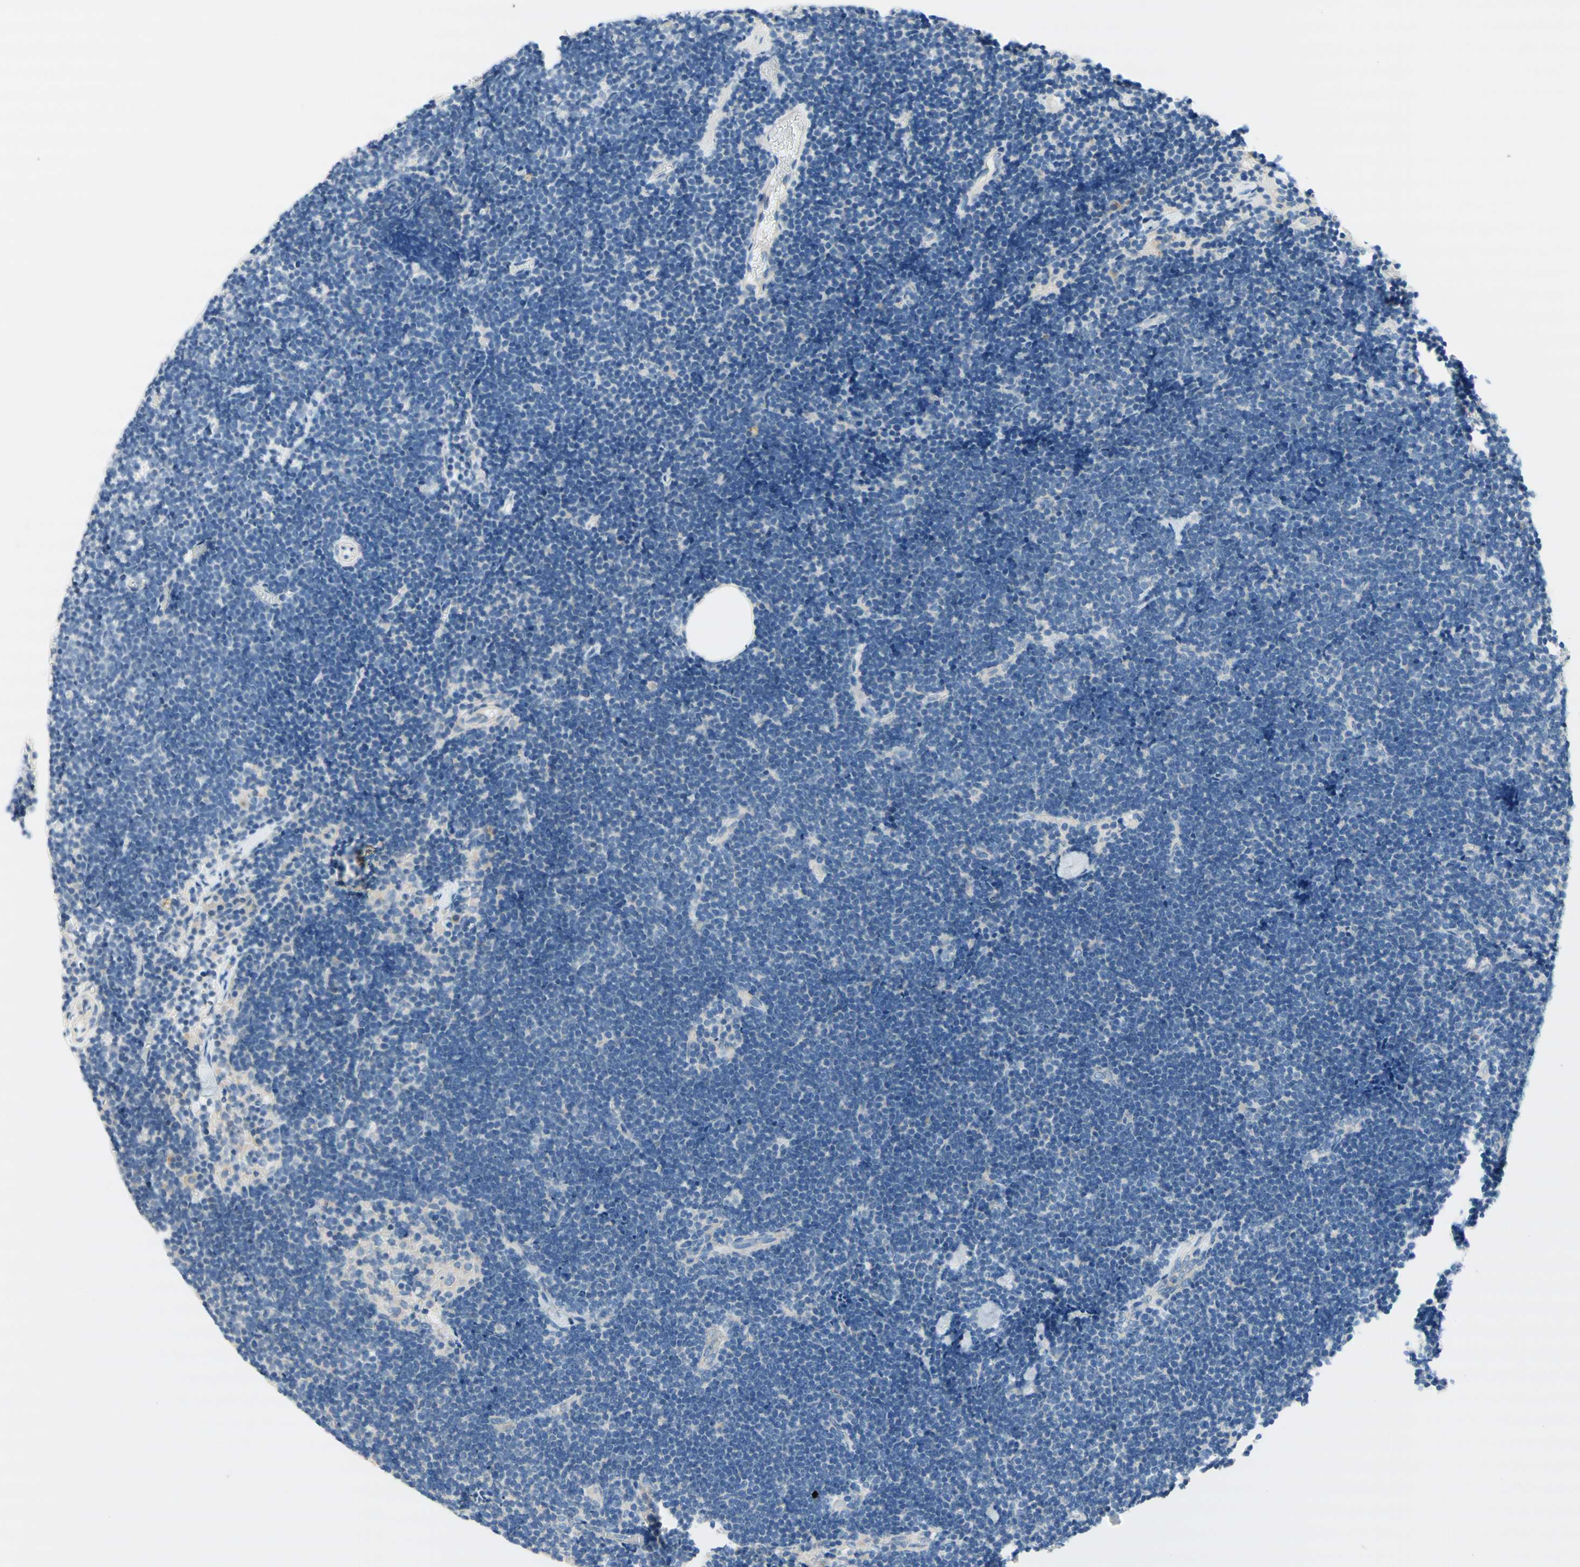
{"staining": {"intensity": "weak", "quantity": "<25%", "location": "cytoplasmic/membranous"}, "tissue": "lymph node", "cell_type": "Germinal center cells", "image_type": "normal", "snomed": [{"axis": "morphology", "description": "Normal tissue, NOS"}, {"axis": "topography", "description": "Lymph node"}], "caption": "IHC micrograph of normal lymph node: lymph node stained with DAB displays no significant protein expression in germinal center cells. (Stains: DAB immunohistochemistry with hematoxylin counter stain, Microscopy: brightfield microscopy at high magnification).", "gene": "F3", "patient": {"sex": "male", "age": 63}}